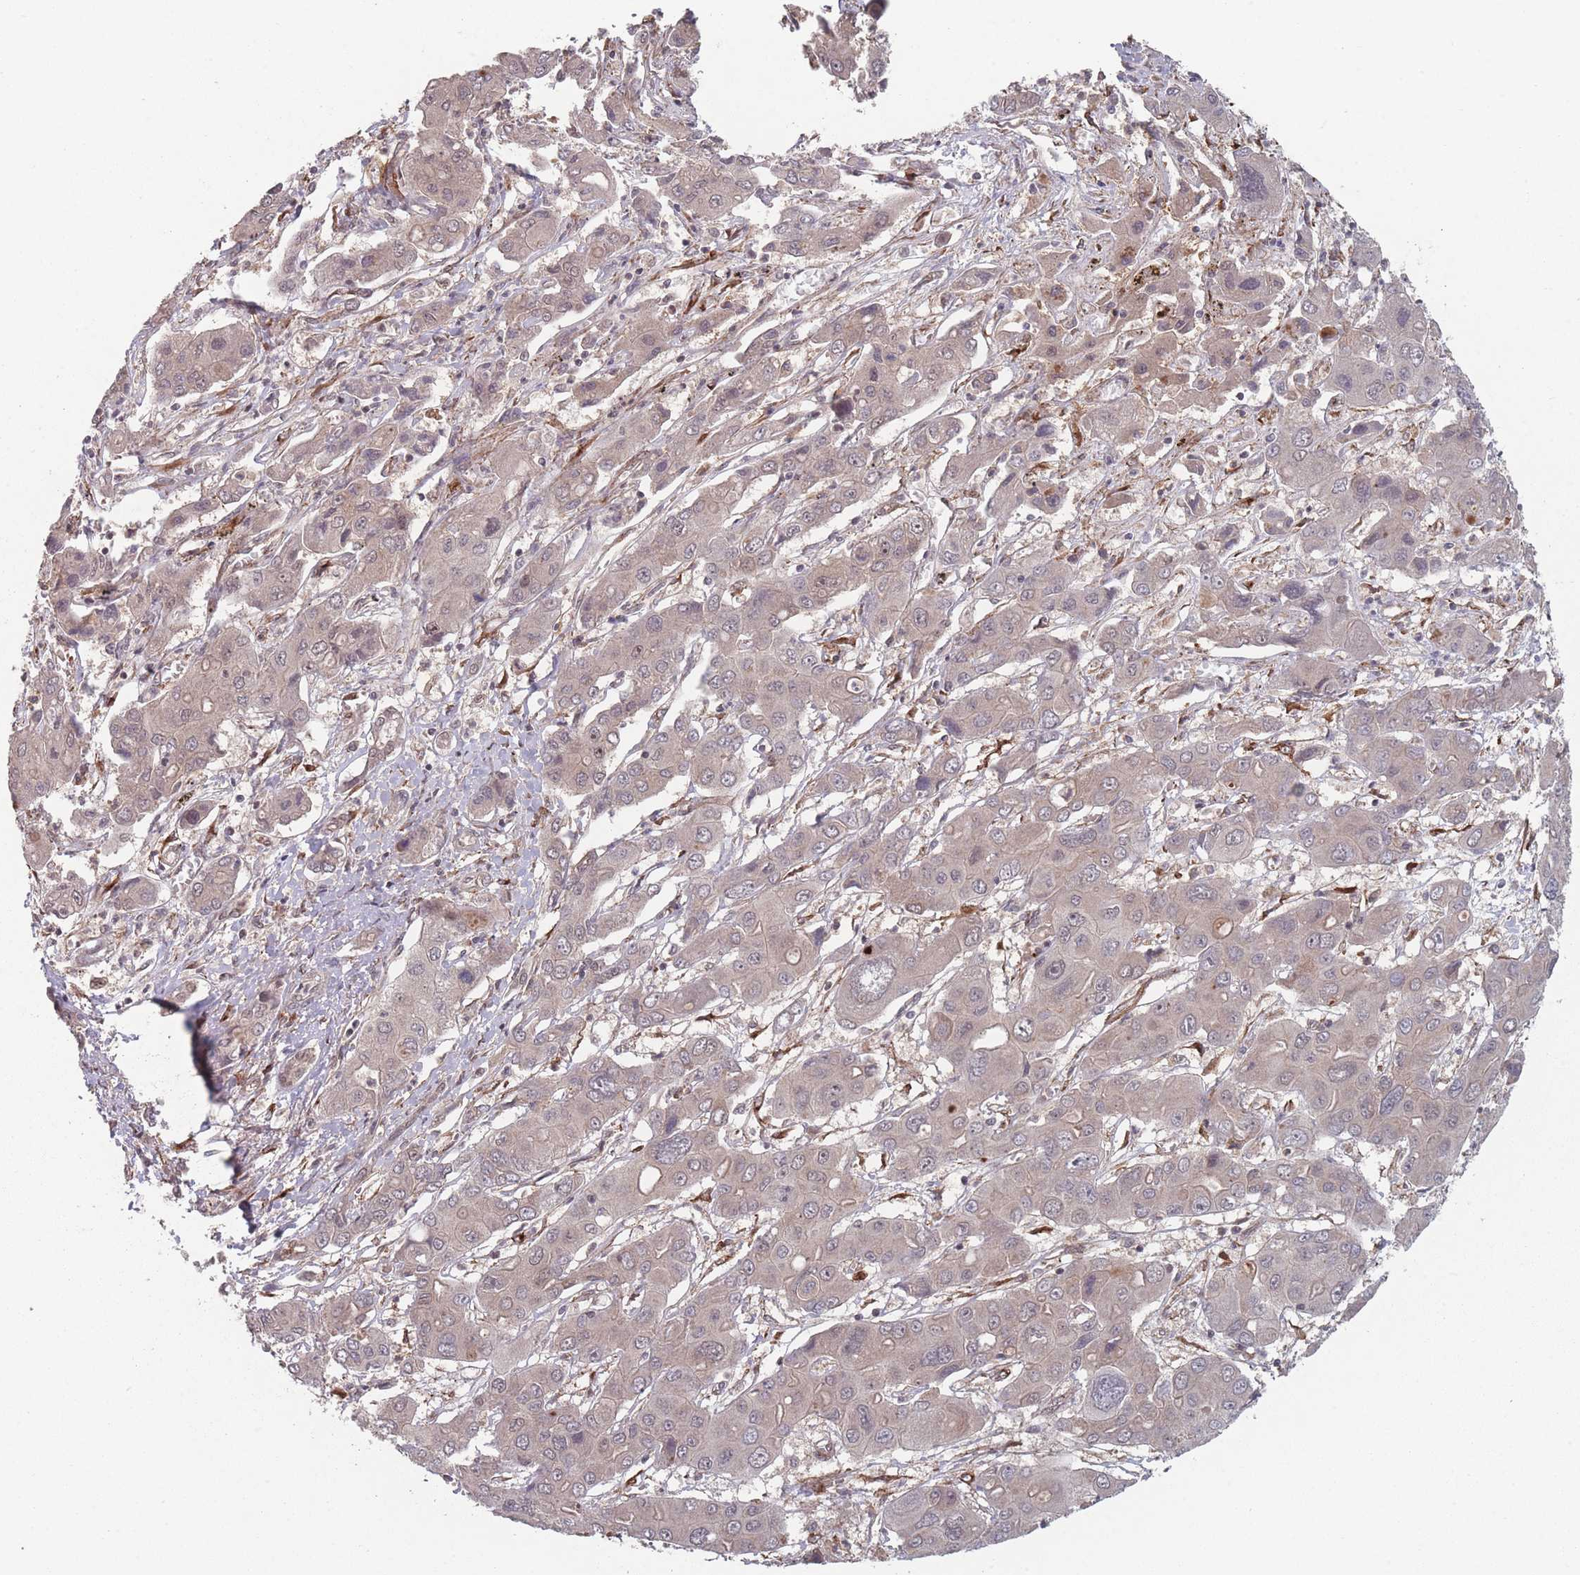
{"staining": {"intensity": "negative", "quantity": "none", "location": "none"}, "tissue": "liver cancer", "cell_type": "Tumor cells", "image_type": "cancer", "snomed": [{"axis": "morphology", "description": "Cholangiocarcinoma"}, {"axis": "topography", "description": "Liver"}], "caption": "This is an immunohistochemistry (IHC) histopathology image of human liver cancer. There is no positivity in tumor cells.", "gene": "CNTRL", "patient": {"sex": "male", "age": 67}}